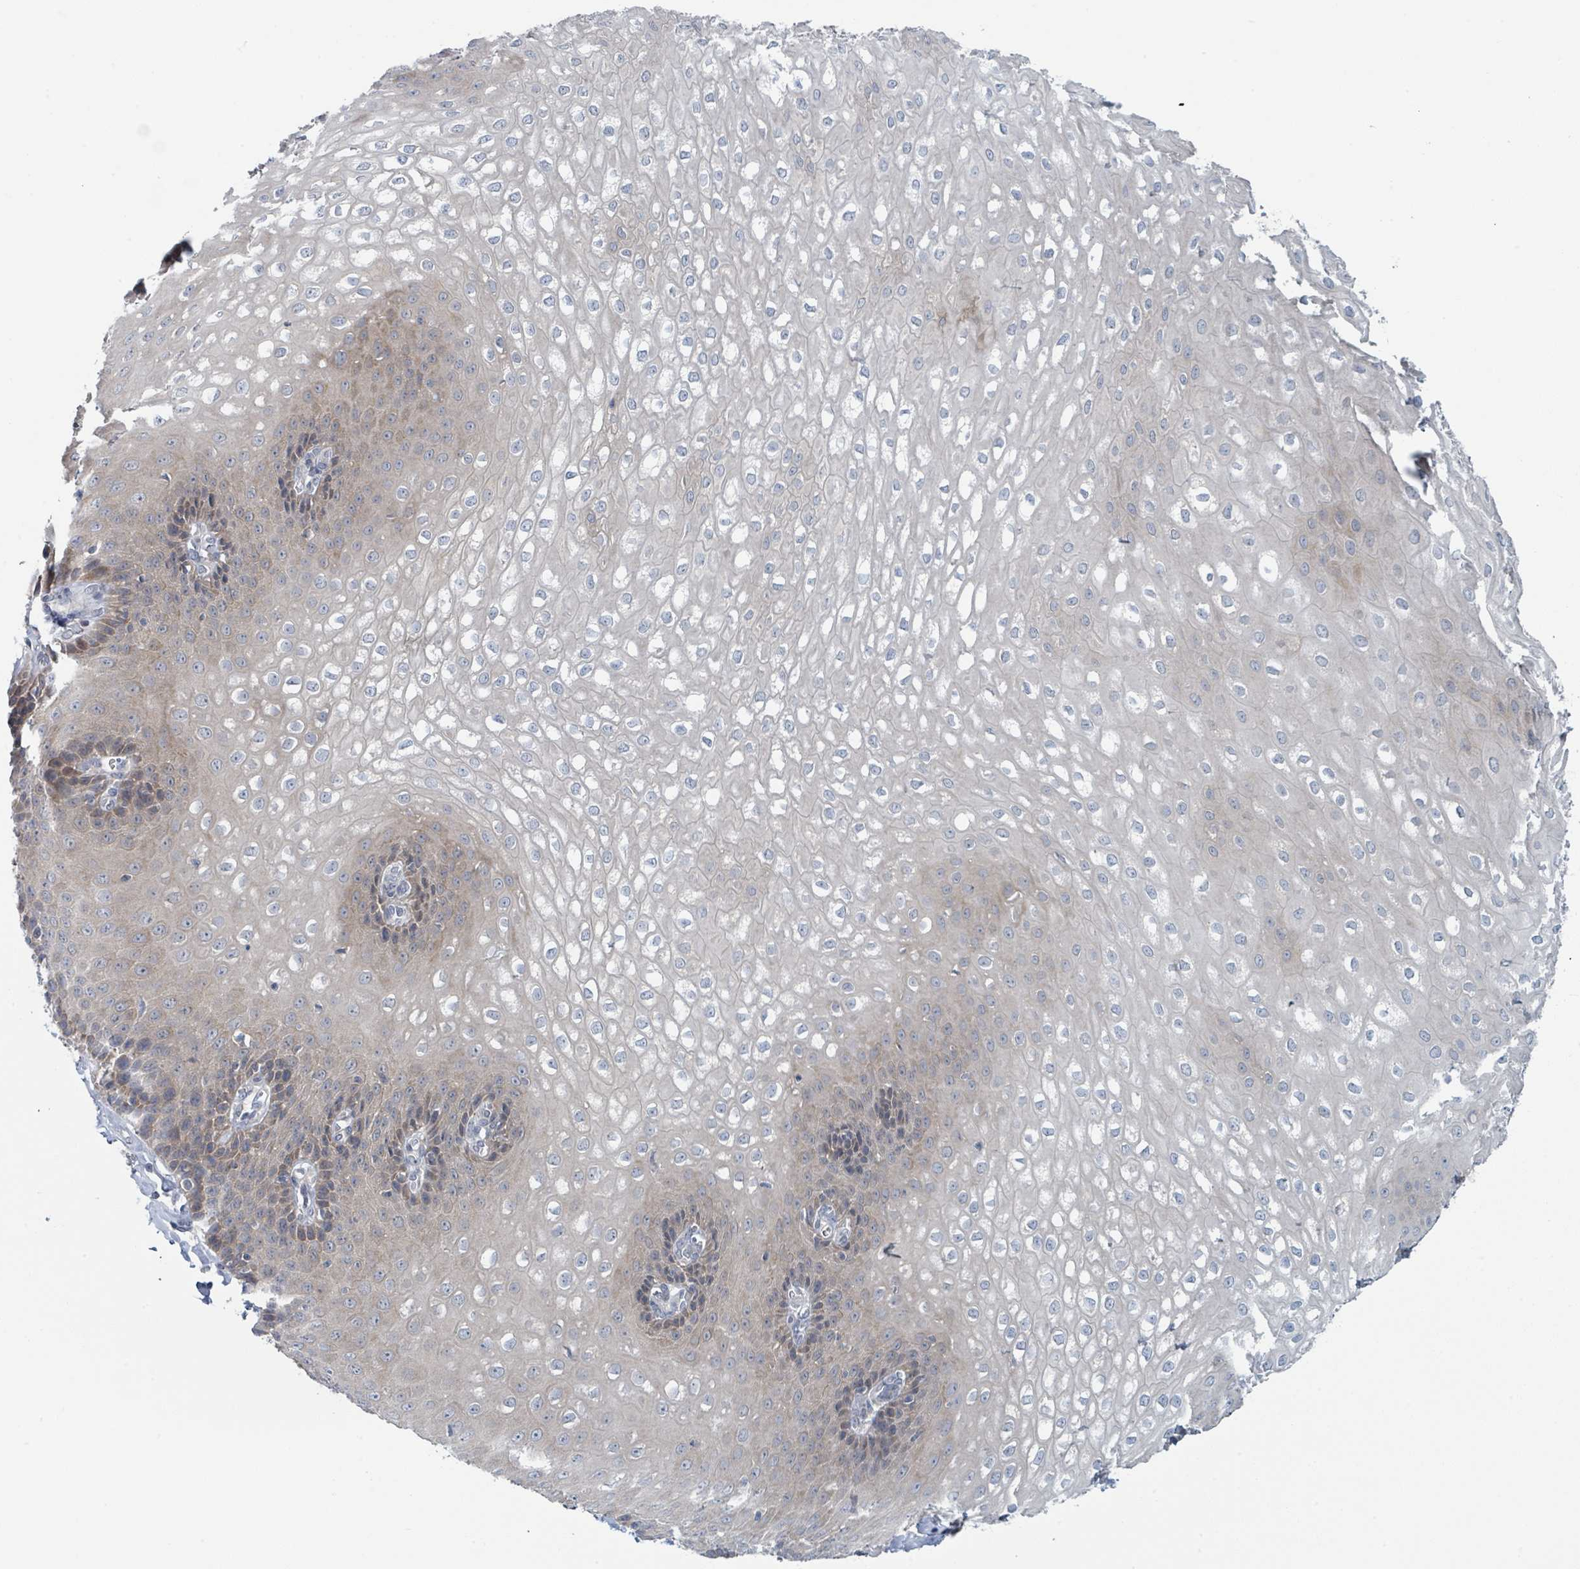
{"staining": {"intensity": "moderate", "quantity": "<25%", "location": "cytoplasmic/membranous"}, "tissue": "esophagus", "cell_type": "Squamous epithelial cells", "image_type": "normal", "snomed": [{"axis": "morphology", "description": "Normal tissue, NOS"}, {"axis": "topography", "description": "Esophagus"}], "caption": "Immunohistochemical staining of normal esophagus exhibits low levels of moderate cytoplasmic/membranous staining in approximately <25% of squamous epithelial cells. (DAB (3,3'-diaminobenzidine) IHC, brown staining for protein, blue staining for nuclei).", "gene": "ANKRD55", "patient": {"sex": "male", "age": 67}}